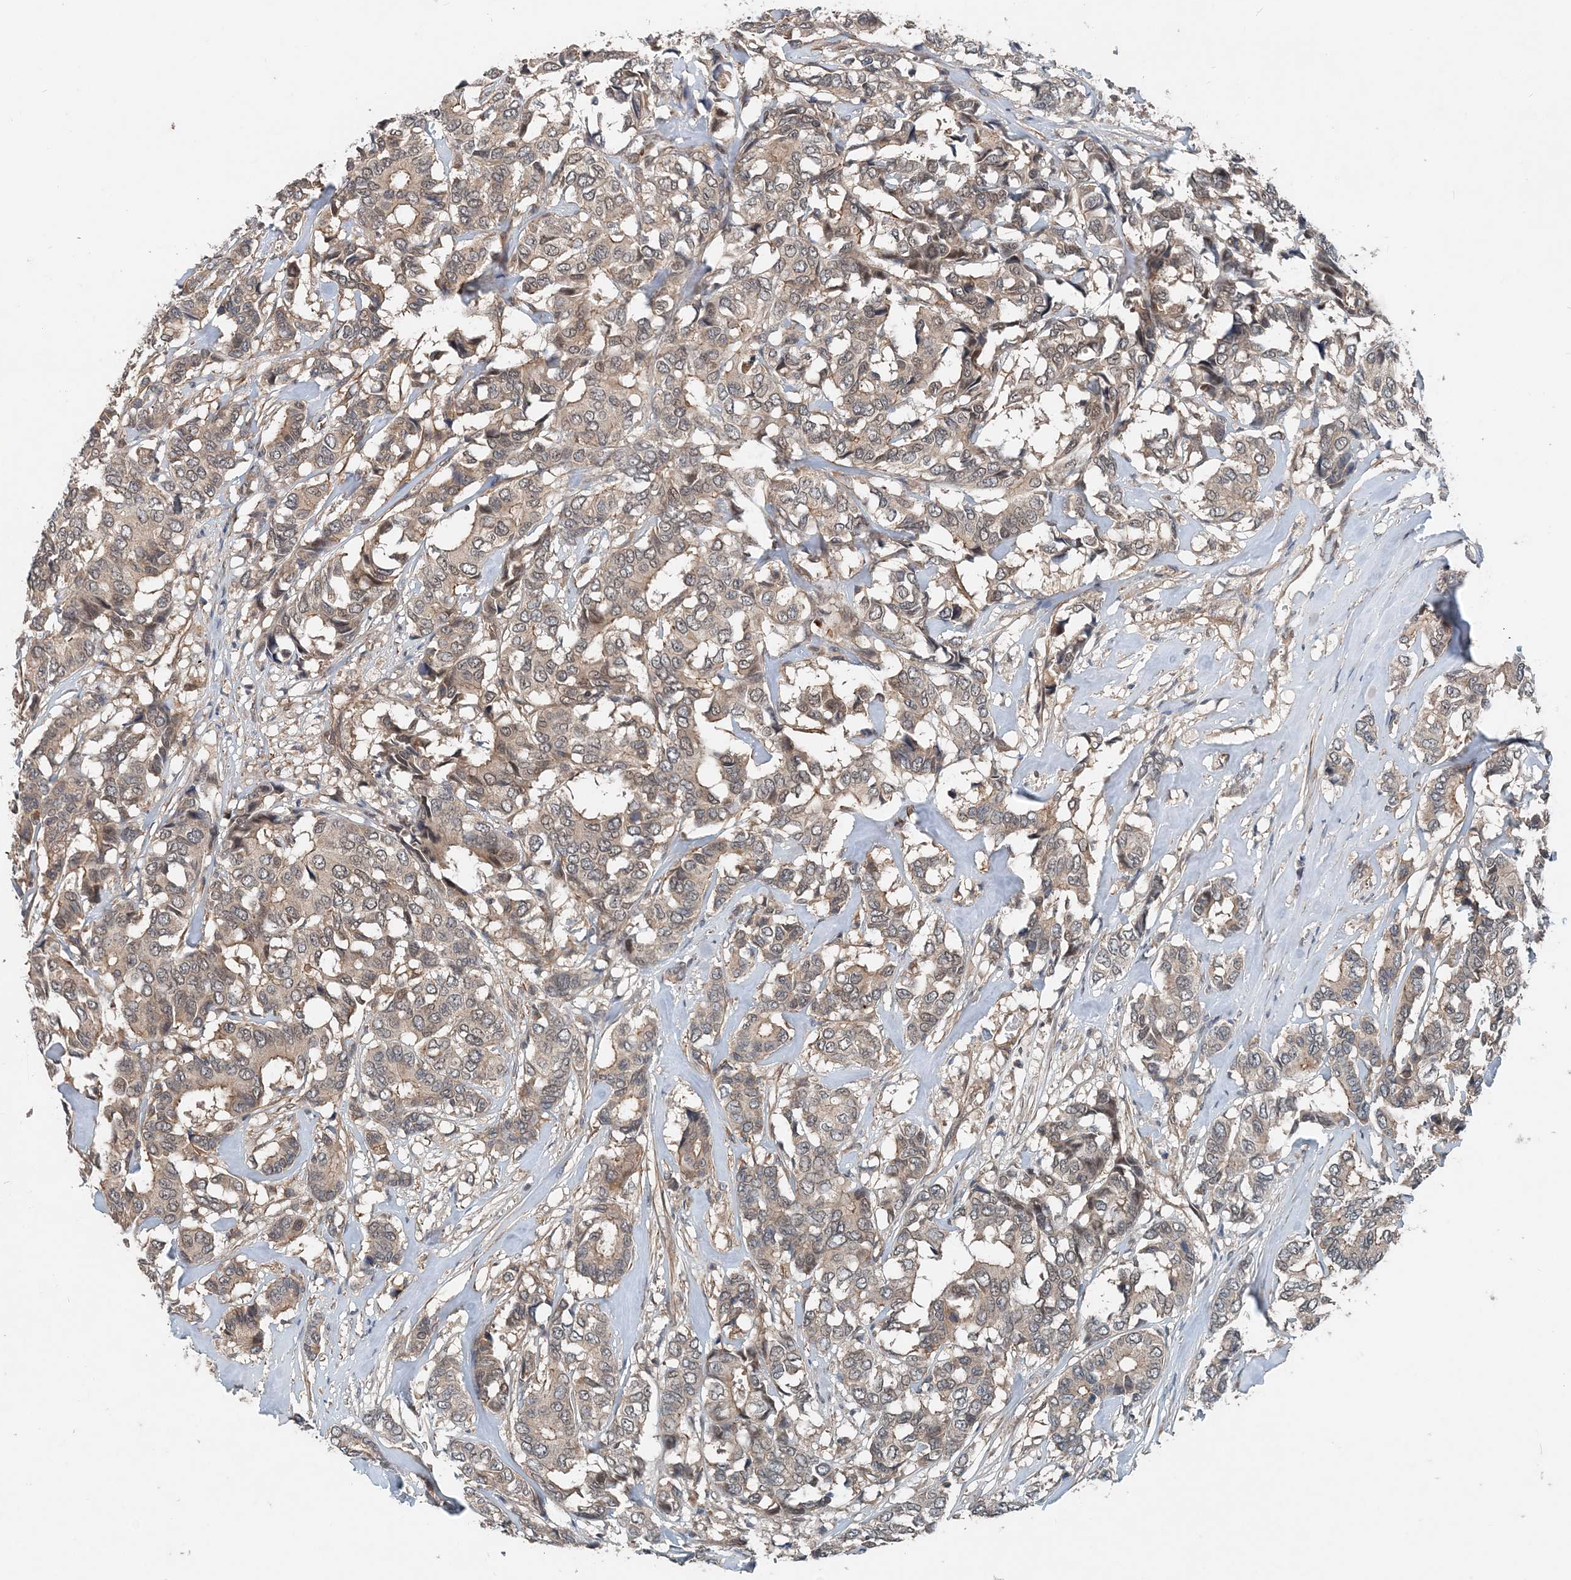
{"staining": {"intensity": "weak", "quantity": "25%-75%", "location": "cytoplasmic/membranous"}, "tissue": "breast cancer", "cell_type": "Tumor cells", "image_type": "cancer", "snomed": [{"axis": "morphology", "description": "Duct carcinoma"}, {"axis": "topography", "description": "Breast"}], "caption": "A brown stain labels weak cytoplasmic/membranous expression of a protein in human breast cancer (intraductal carcinoma) tumor cells.", "gene": "SMPD3", "patient": {"sex": "female", "age": 87}}